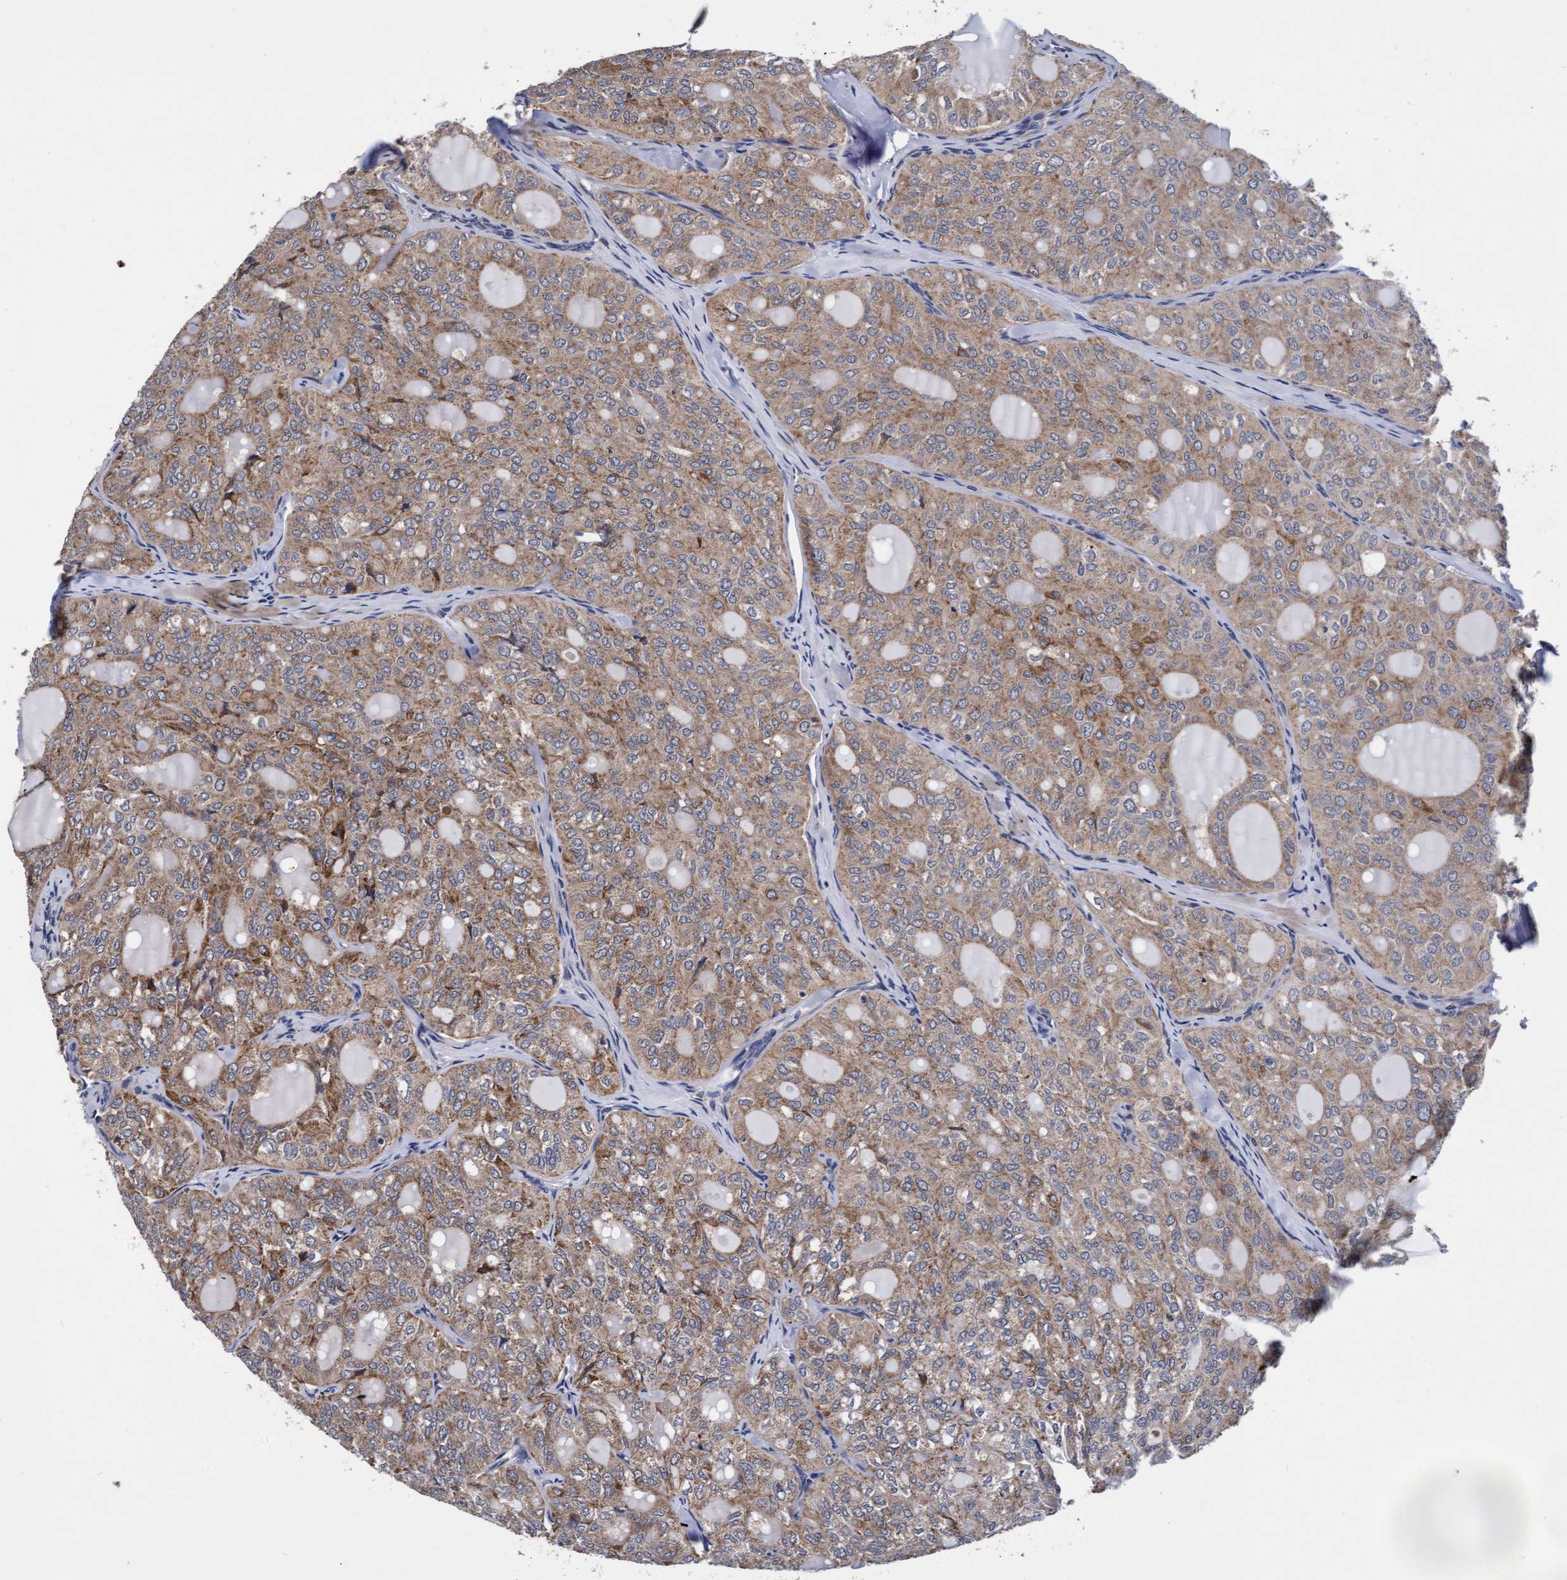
{"staining": {"intensity": "moderate", "quantity": ">75%", "location": "cytoplasmic/membranous"}, "tissue": "thyroid cancer", "cell_type": "Tumor cells", "image_type": "cancer", "snomed": [{"axis": "morphology", "description": "Follicular adenoma carcinoma, NOS"}, {"axis": "topography", "description": "Thyroid gland"}], "caption": "Protein expression analysis of human thyroid follicular adenoma carcinoma reveals moderate cytoplasmic/membranous expression in about >75% of tumor cells.", "gene": "EFCAB13", "patient": {"sex": "male", "age": 75}}